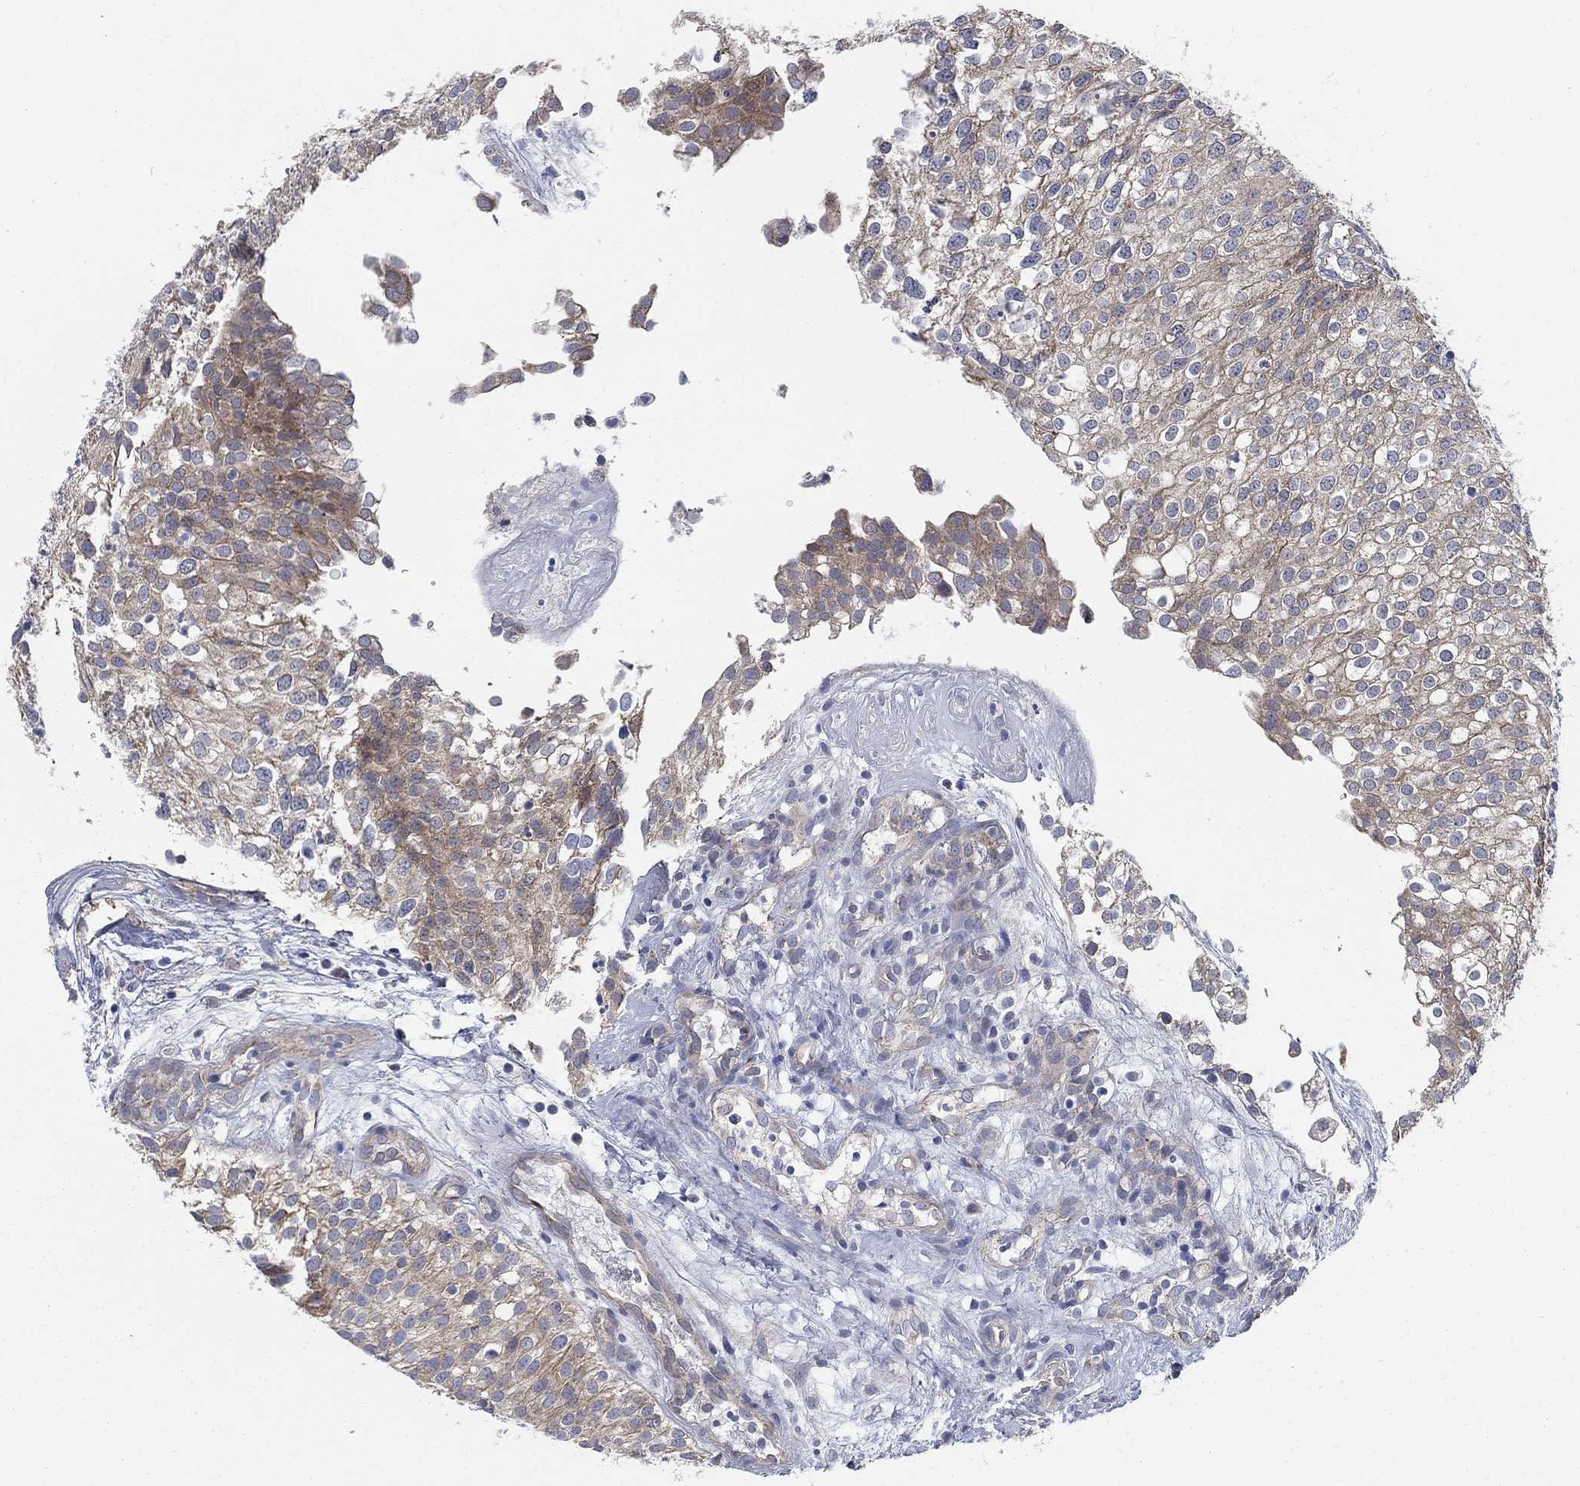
{"staining": {"intensity": "moderate", "quantity": "<25%", "location": "cytoplasmic/membranous"}, "tissue": "urothelial cancer", "cell_type": "Tumor cells", "image_type": "cancer", "snomed": [{"axis": "morphology", "description": "Urothelial carcinoma, High grade"}, {"axis": "topography", "description": "Urinary bladder"}], "caption": "A high-resolution image shows immunohistochemistry staining of high-grade urothelial carcinoma, which reveals moderate cytoplasmic/membranous positivity in approximately <25% of tumor cells.", "gene": "NME7", "patient": {"sex": "female", "age": 79}}